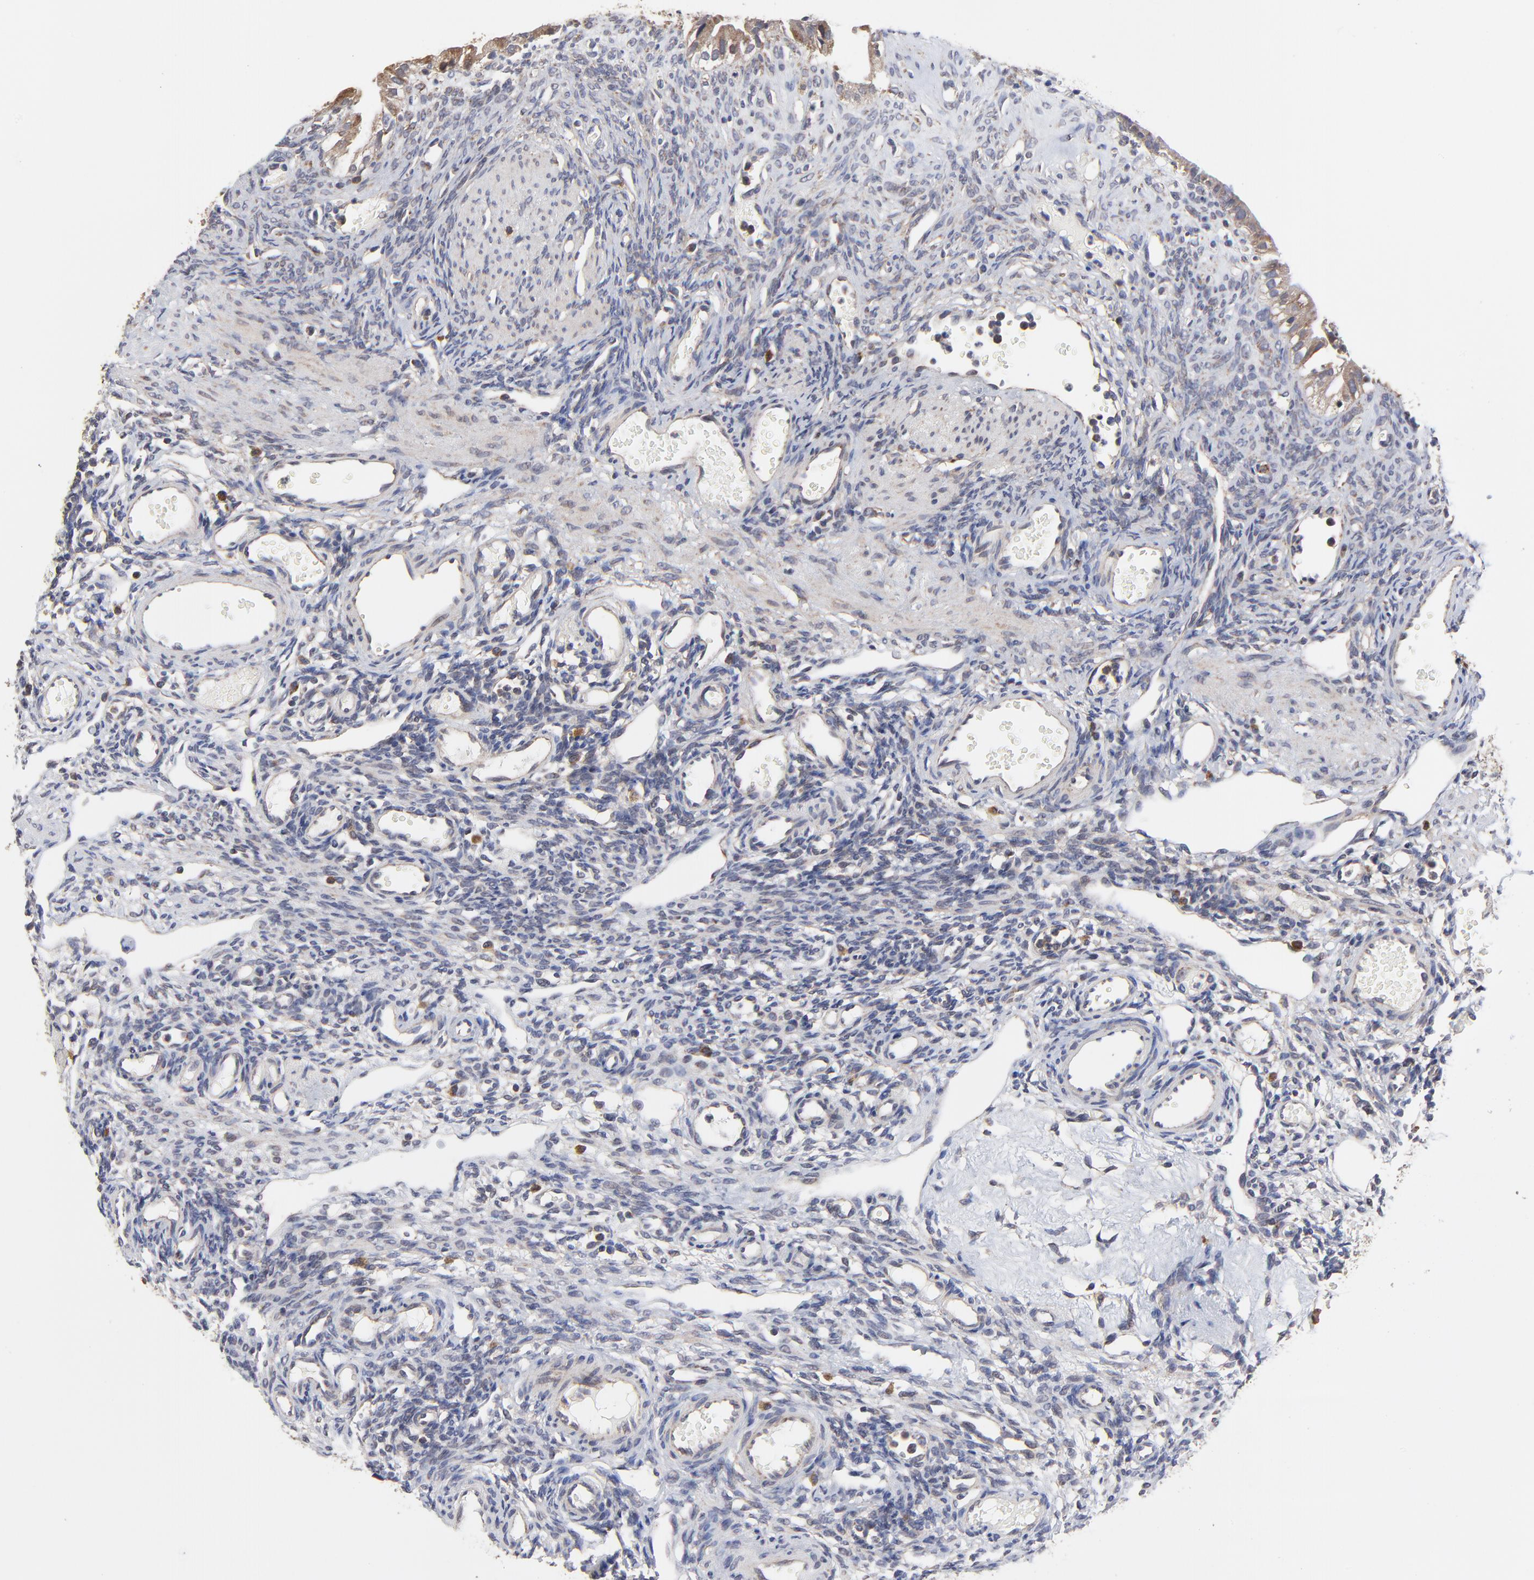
{"staining": {"intensity": "weak", "quantity": ">75%", "location": "cytoplasmic/membranous"}, "tissue": "ovary", "cell_type": "Follicle cells", "image_type": "normal", "snomed": [{"axis": "morphology", "description": "Normal tissue, NOS"}, {"axis": "topography", "description": "Ovary"}], "caption": "Unremarkable ovary was stained to show a protein in brown. There is low levels of weak cytoplasmic/membranous staining in about >75% of follicle cells. The protein is stained brown, and the nuclei are stained in blue (DAB IHC with brightfield microscopy, high magnification).", "gene": "ZNF550", "patient": {"sex": "female", "age": 33}}